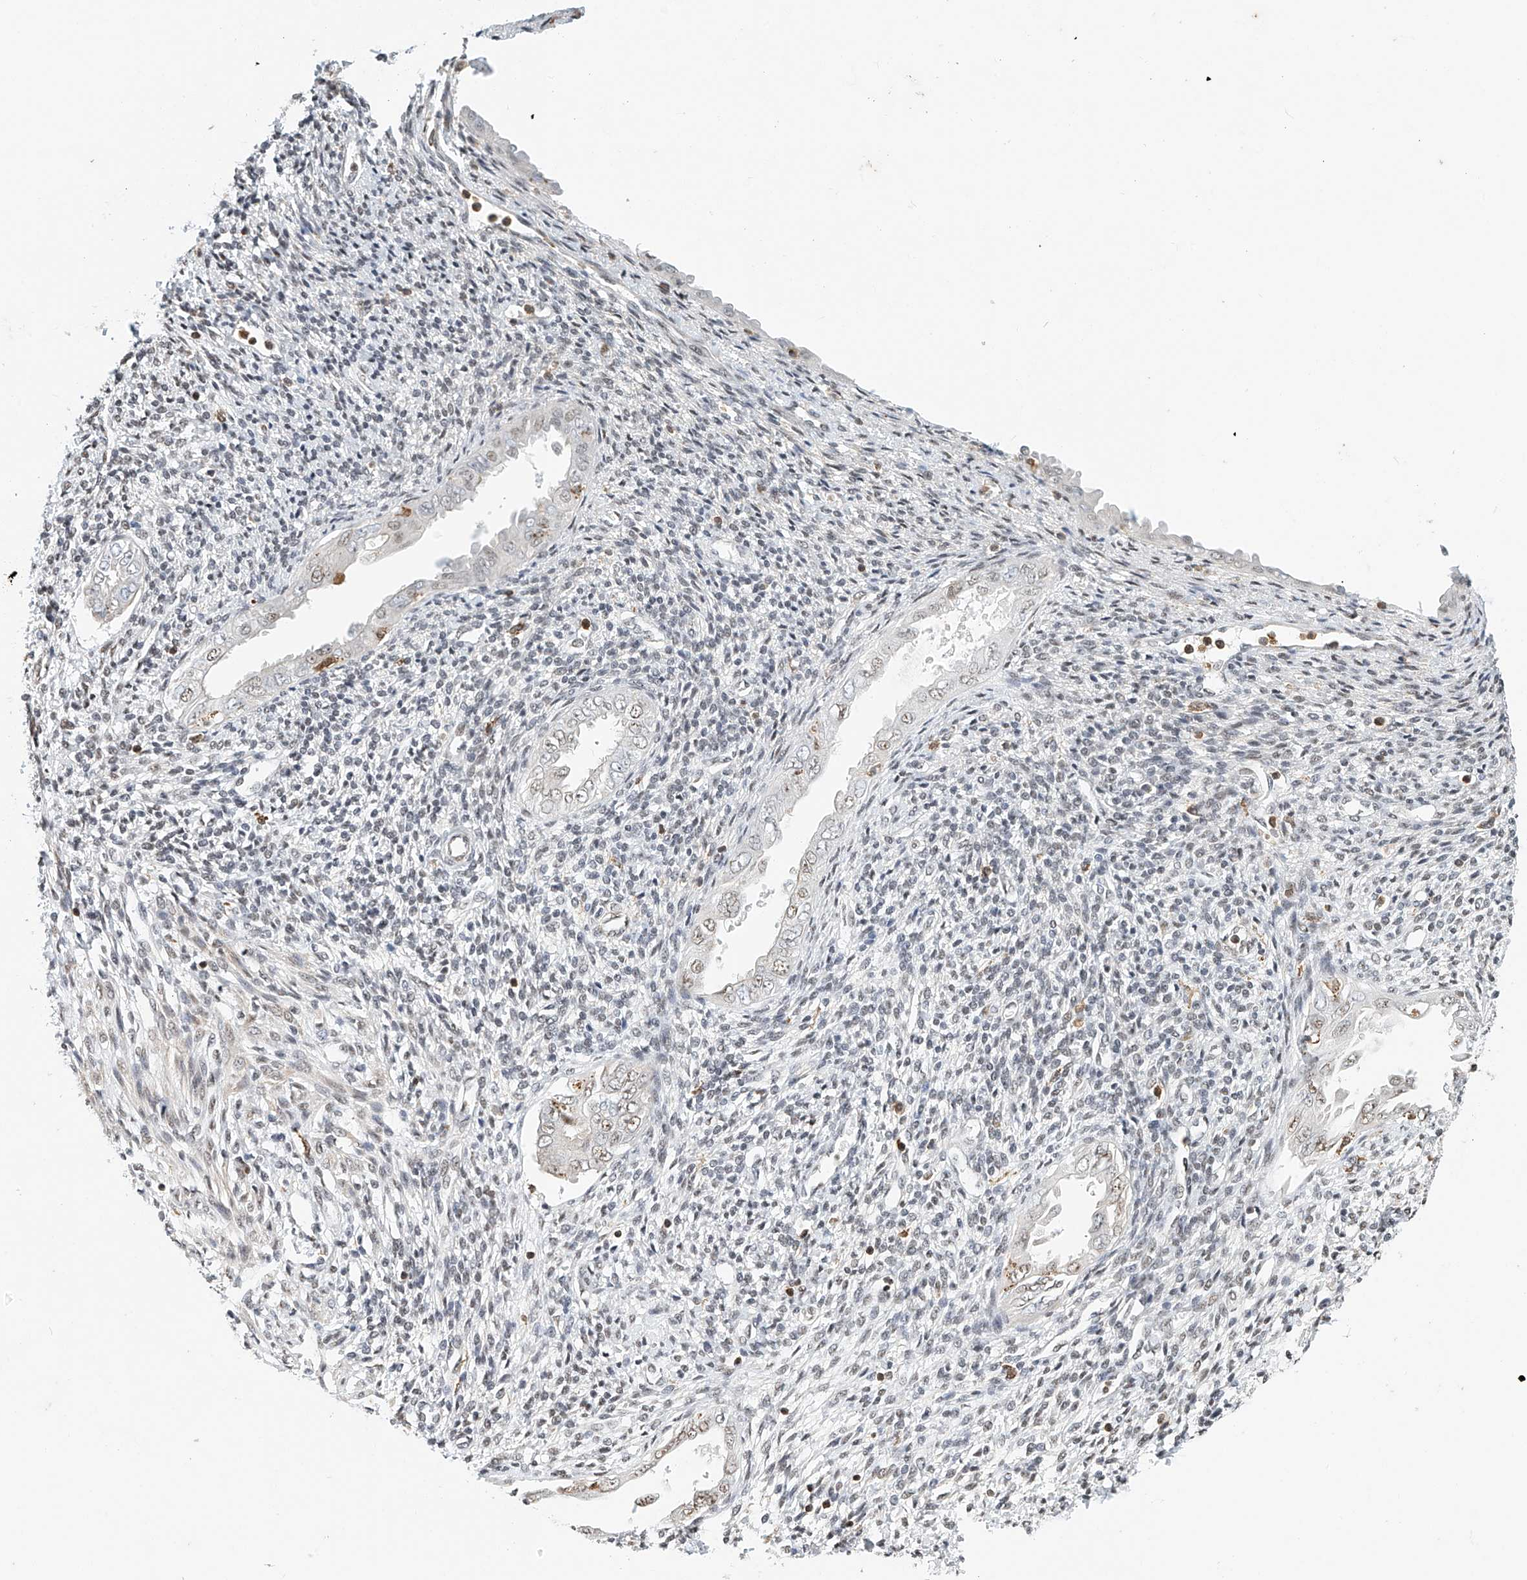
{"staining": {"intensity": "moderate", "quantity": "<25%", "location": "nuclear"}, "tissue": "endometrium", "cell_type": "Cells in endometrial stroma", "image_type": "normal", "snomed": [{"axis": "morphology", "description": "Normal tissue, NOS"}, {"axis": "topography", "description": "Endometrium"}], "caption": "Immunohistochemistry (DAB) staining of normal human endometrium displays moderate nuclear protein positivity in approximately <25% of cells in endometrial stroma. (brown staining indicates protein expression, while blue staining denotes nuclei).", "gene": "MICAL1", "patient": {"sex": "female", "age": 66}}